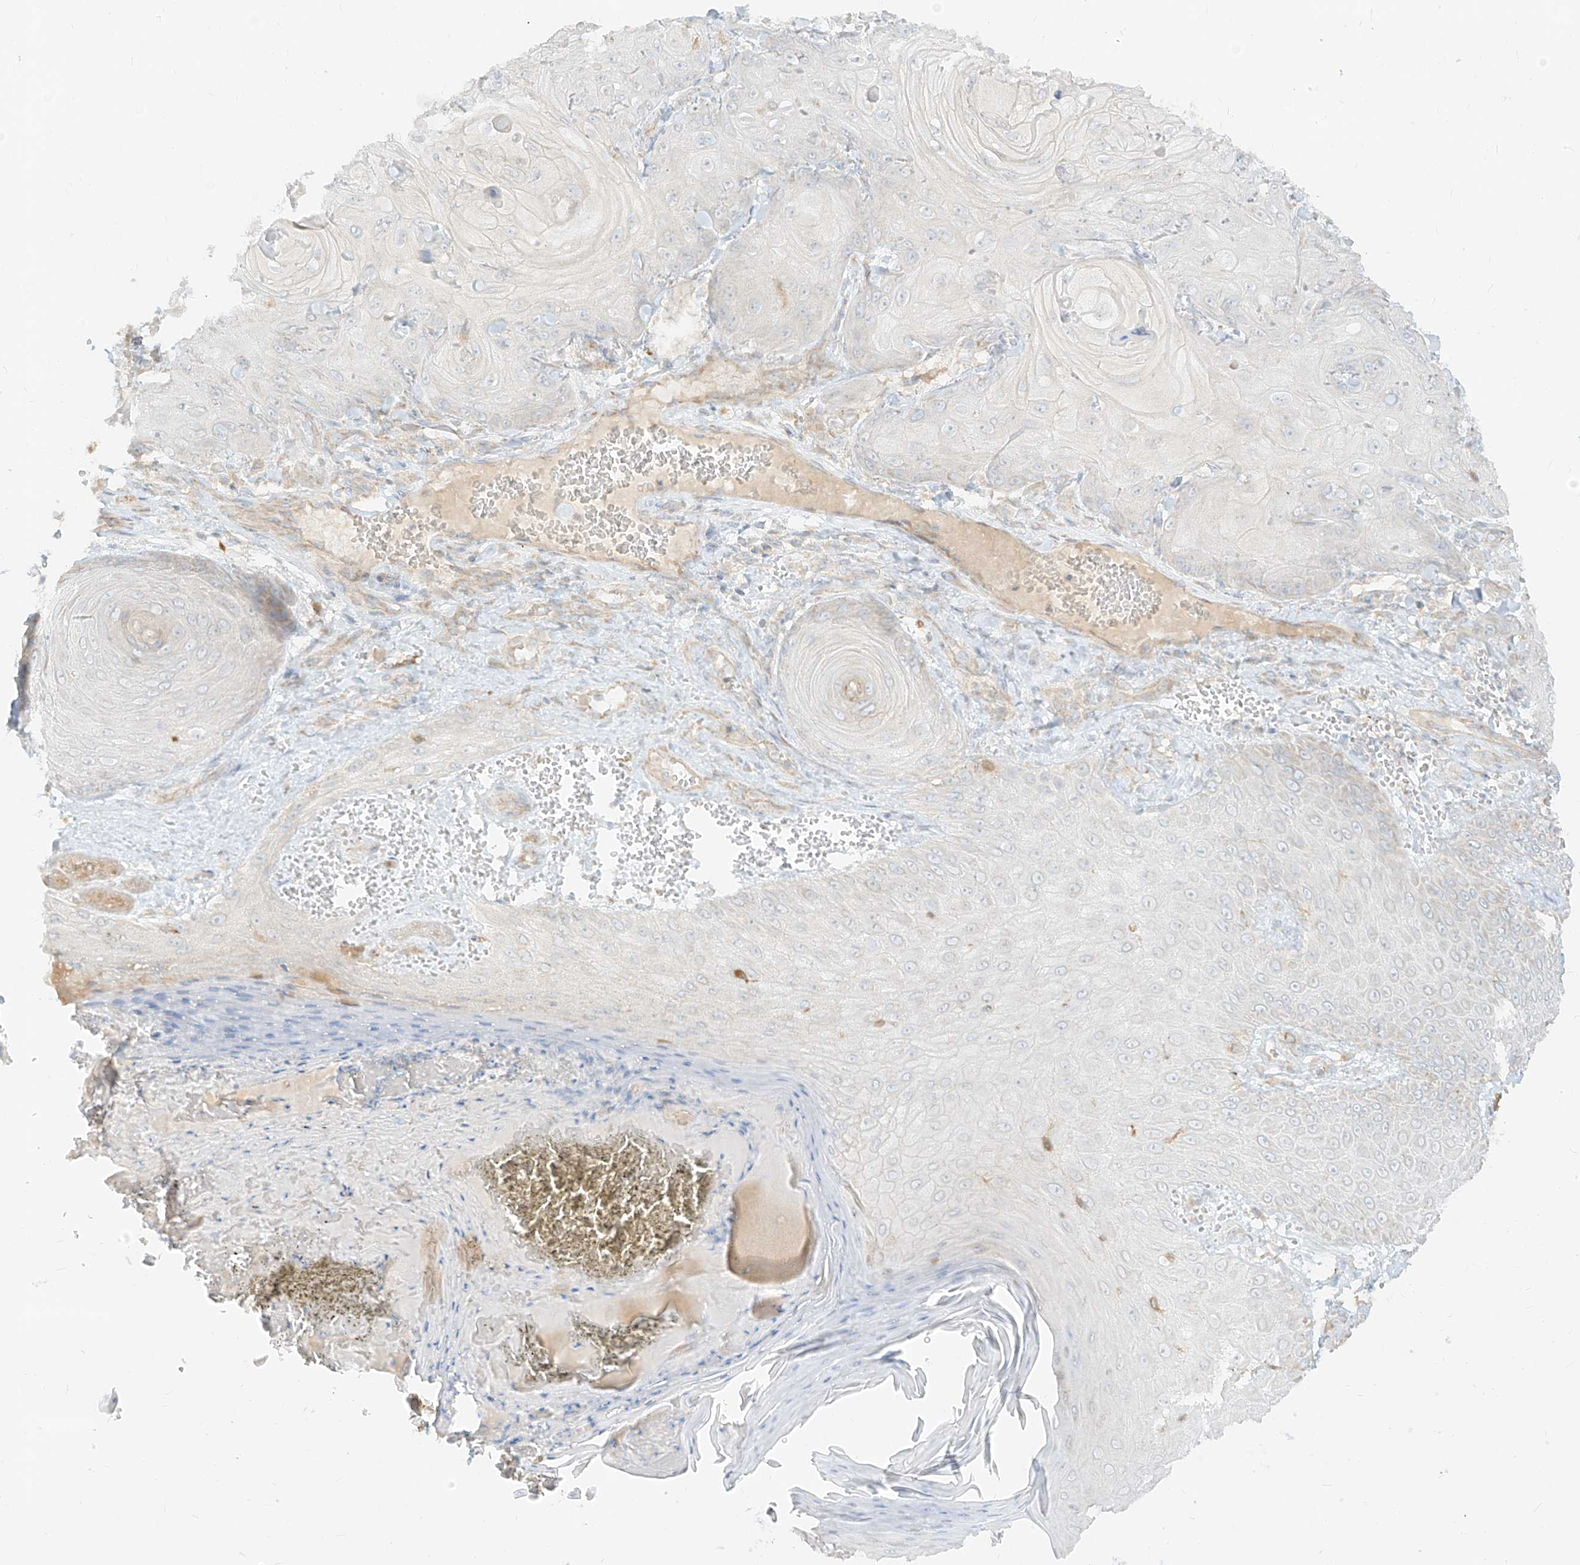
{"staining": {"intensity": "negative", "quantity": "none", "location": "none"}, "tissue": "skin cancer", "cell_type": "Tumor cells", "image_type": "cancer", "snomed": [{"axis": "morphology", "description": "Squamous cell carcinoma, NOS"}, {"axis": "topography", "description": "Skin"}], "caption": "Squamous cell carcinoma (skin) stained for a protein using IHC reveals no expression tumor cells.", "gene": "ZIM3", "patient": {"sex": "male", "age": 74}}